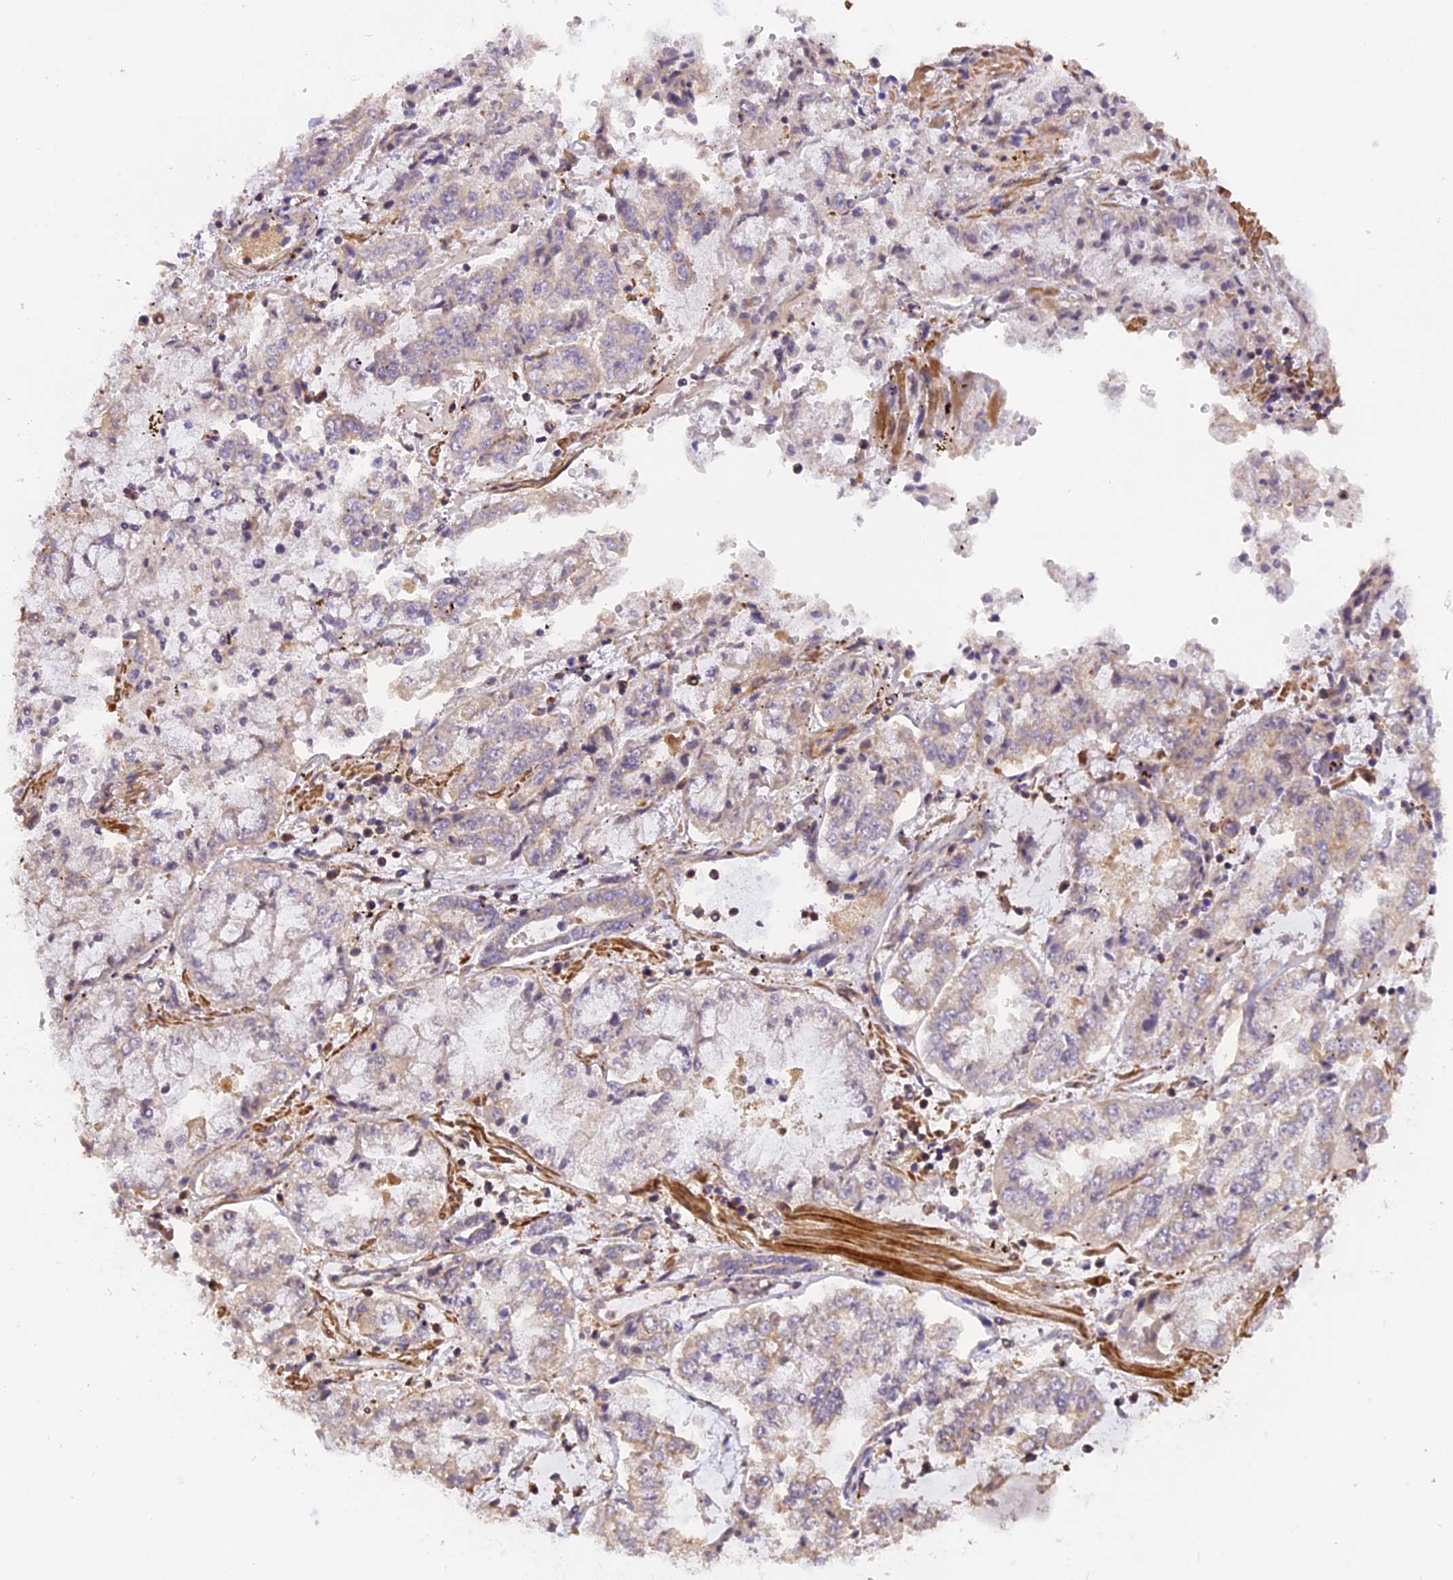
{"staining": {"intensity": "weak", "quantity": "<25%", "location": "cytoplasmic/membranous"}, "tissue": "stomach cancer", "cell_type": "Tumor cells", "image_type": "cancer", "snomed": [{"axis": "morphology", "description": "Adenocarcinoma, NOS"}, {"axis": "topography", "description": "Stomach"}], "caption": "Stomach adenocarcinoma was stained to show a protein in brown. There is no significant staining in tumor cells.", "gene": "STOML1", "patient": {"sex": "male", "age": 76}}